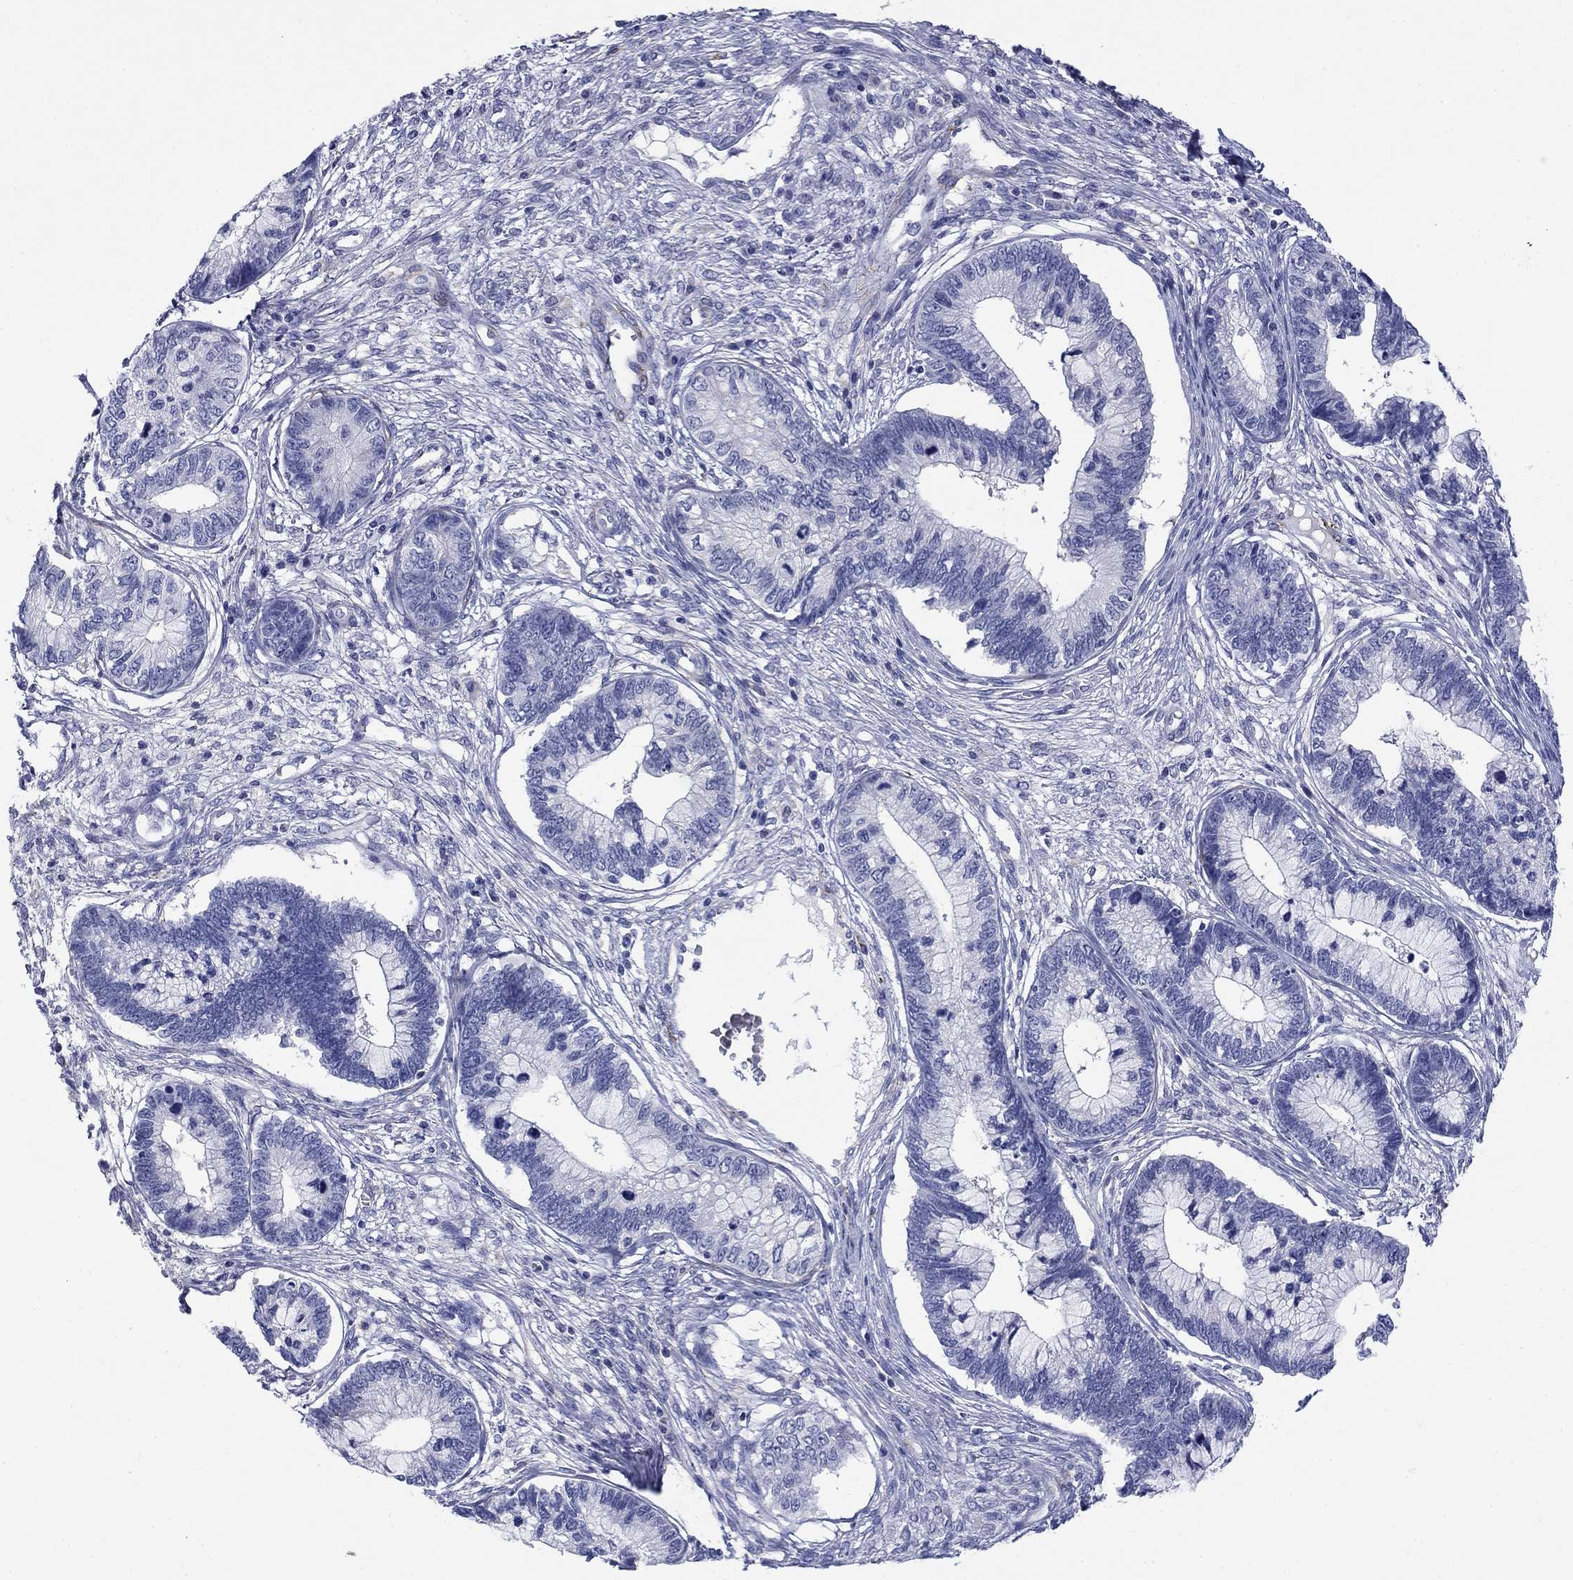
{"staining": {"intensity": "negative", "quantity": "none", "location": "none"}, "tissue": "cervical cancer", "cell_type": "Tumor cells", "image_type": "cancer", "snomed": [{"axis": "morphology", "description": "Adenocarcinoma, NOS"}, {"axis": "topography", "description": "Cervix"}], "caption": "Immunohistochemistry micrograph of cervical cancer (adenocarcinoma) stained for a protein (brown), which exhibits no staining in tumor cells.", "gene": "PTPRZ1", "patient": {"sex": "female", "age": 44}}